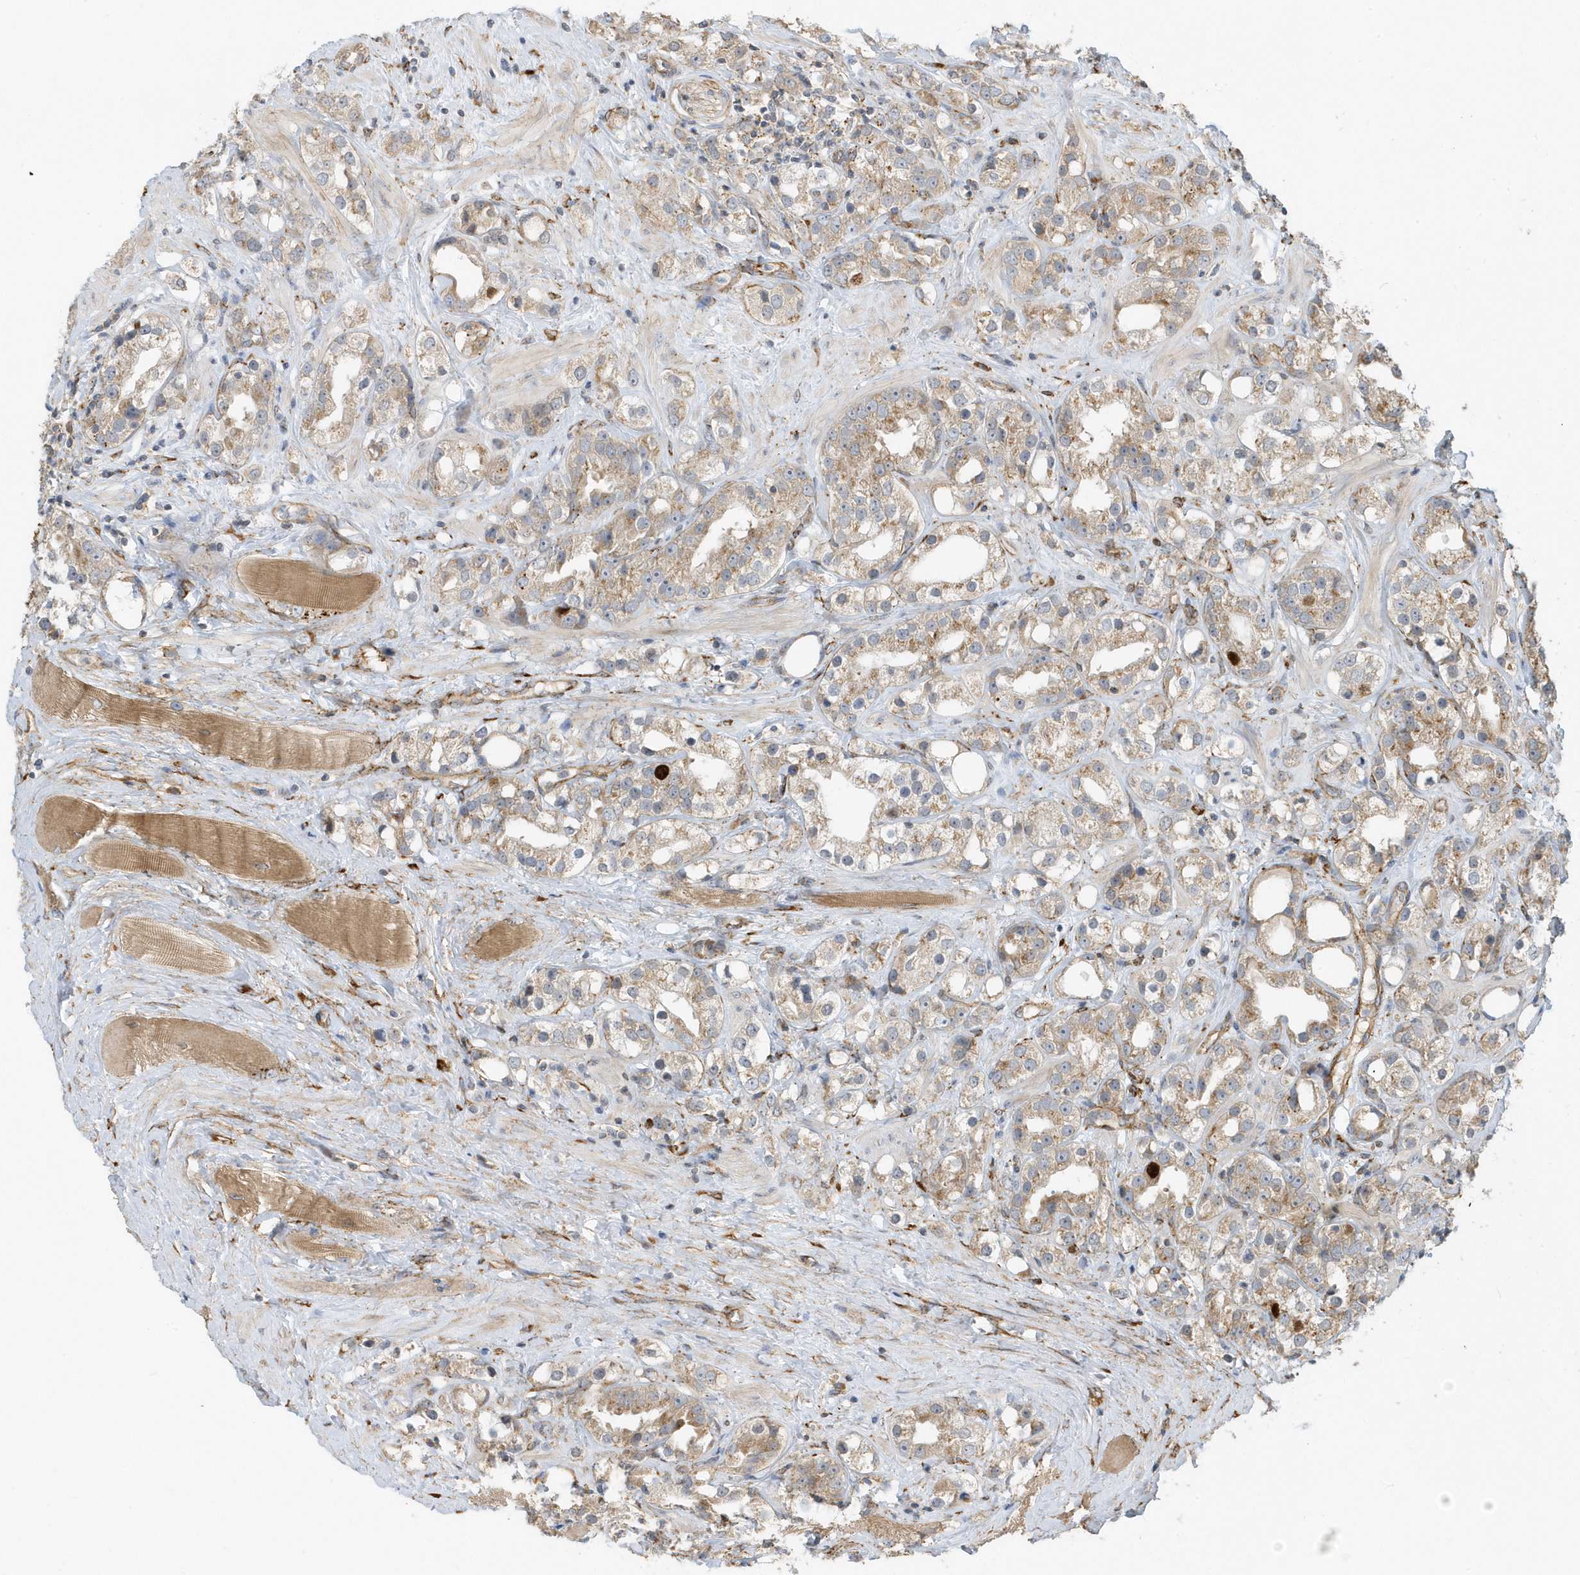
{"staining": {"intensity": "weak", "quantity": "25%-75%", "location": "cytoplasmic/membranous"}, "tissue": "prostate cancer", "cell_type": "Tumor cells", "image_type": "cancer", "snomed": [{"axis": "morphology", "description": "Adenocarcinoma, NOS"}, {"axis": "topography", "description": "Prostate"}], "caption": "Weak cytoplasmic/membranous expression for a protein is identified in approximately 25%-75% of tumor cells of prostate cancer (adenocarcinoma) using immunohistochemistry (IHC).", "gene": "HRH4", "patient": {"sex": "male", "age": 79}}